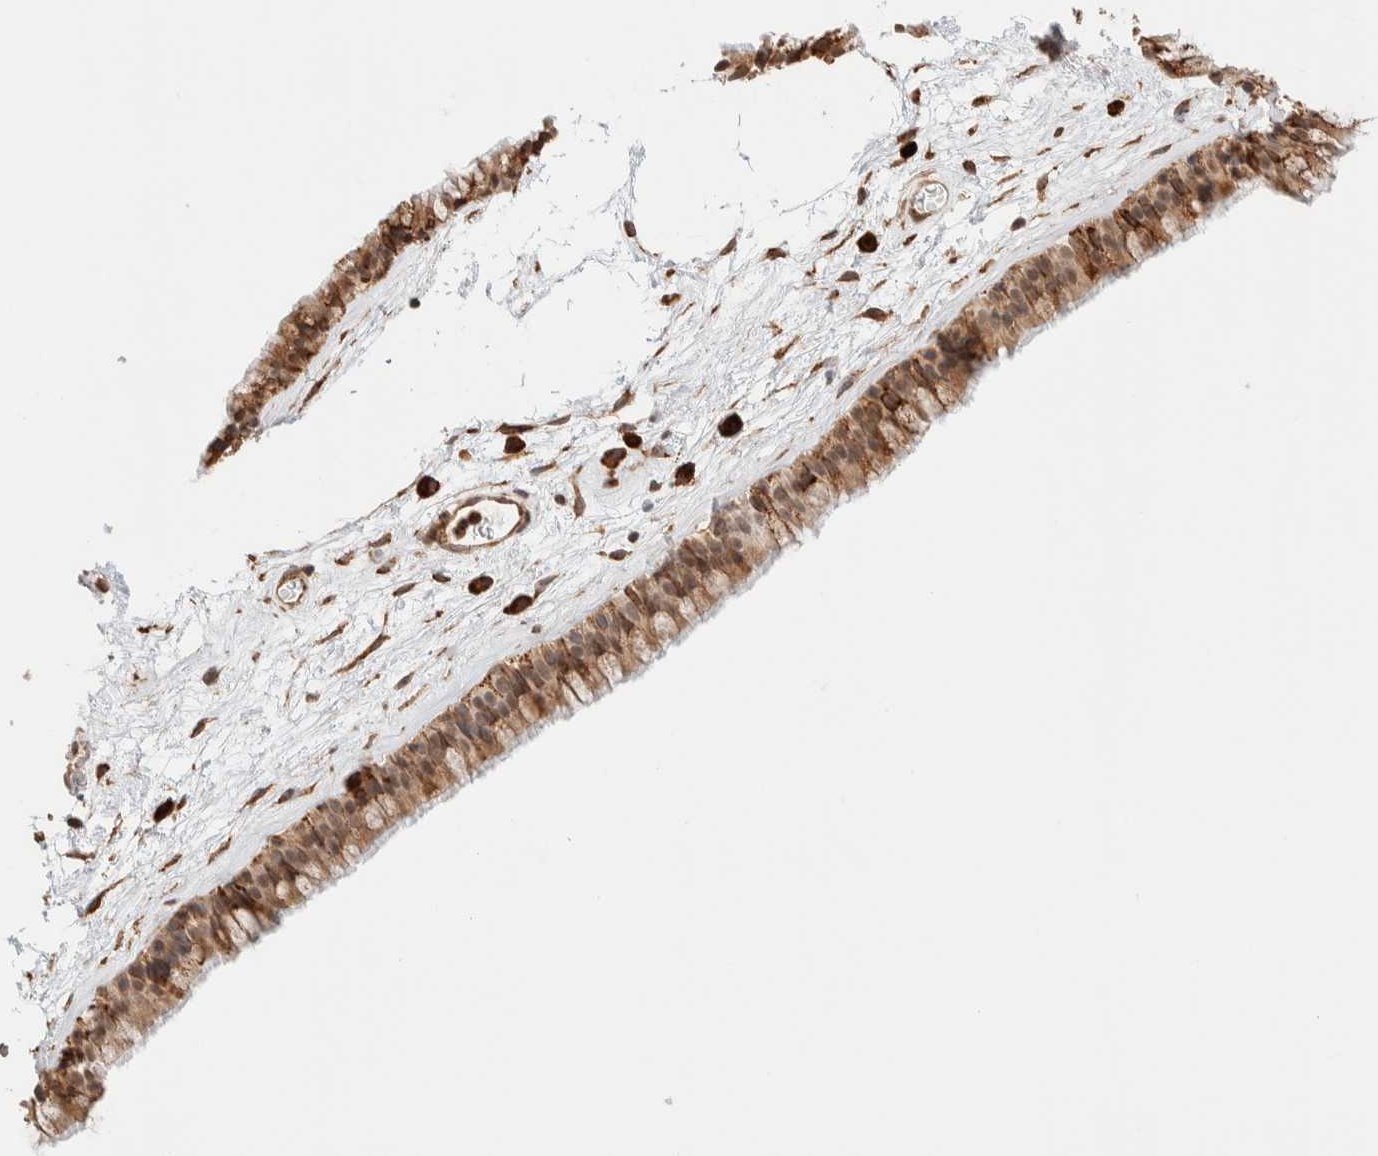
{"staining": {"intensity": "moderate", "quantity": ">75%", "location": "cytoplasmic/membranous"}, "tissue": "nasopharynx", "cell_type": "Respiratory epithelial cells", "image_type": "normal", "snomed": [{"axis": "morphology", "description": "Normal tissue, NOS"}, {"axis": "morphology", "description": "Inflammation, NOS"}, {"axis": "topography", "description": "Nasopharynx"}], "caption": "Human nasopharynx stained with a brown dye shows moderate cytoplasmic/membranous positive positivity in about >75% of respiratory epithelial cells.", "gene": "INTS1", "patient": {"sex": "male", "age": 48}}